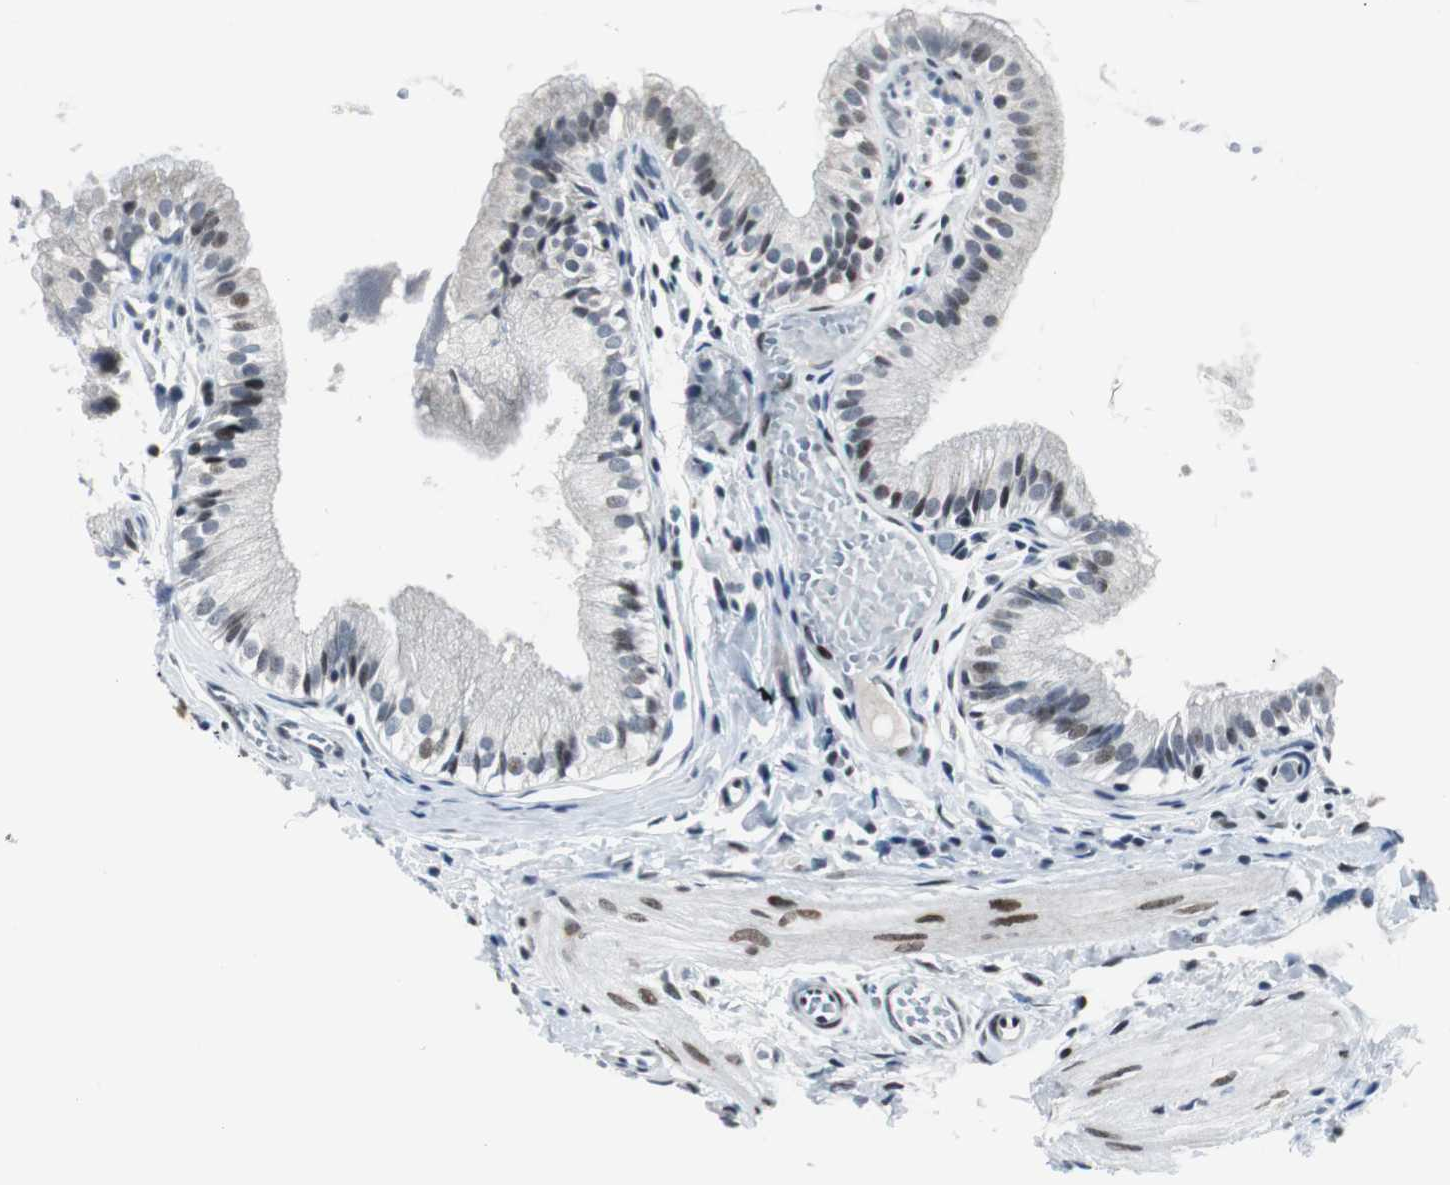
{"staining": {"intensity": "weak", "quantity": ">75%", "location": "nuclear"}, "tissue": "gallbladder", "cell_type": "Glandular cells", "image_type": "normal", "snomed": [{"axis": "morphology", "description": "Normal tissue, NOS"}, {"axis": "topography", "description": "Gallbladder"}], "caption": "A brown stain highlights weak nuclear staining of a protein in glandular cells of benign gallbladder. Immunohistochemistry stains the protein in brown and the nuclei are stained blue.", "gene": "MTA1", "patient": {"sex": "female", "age": 26}}